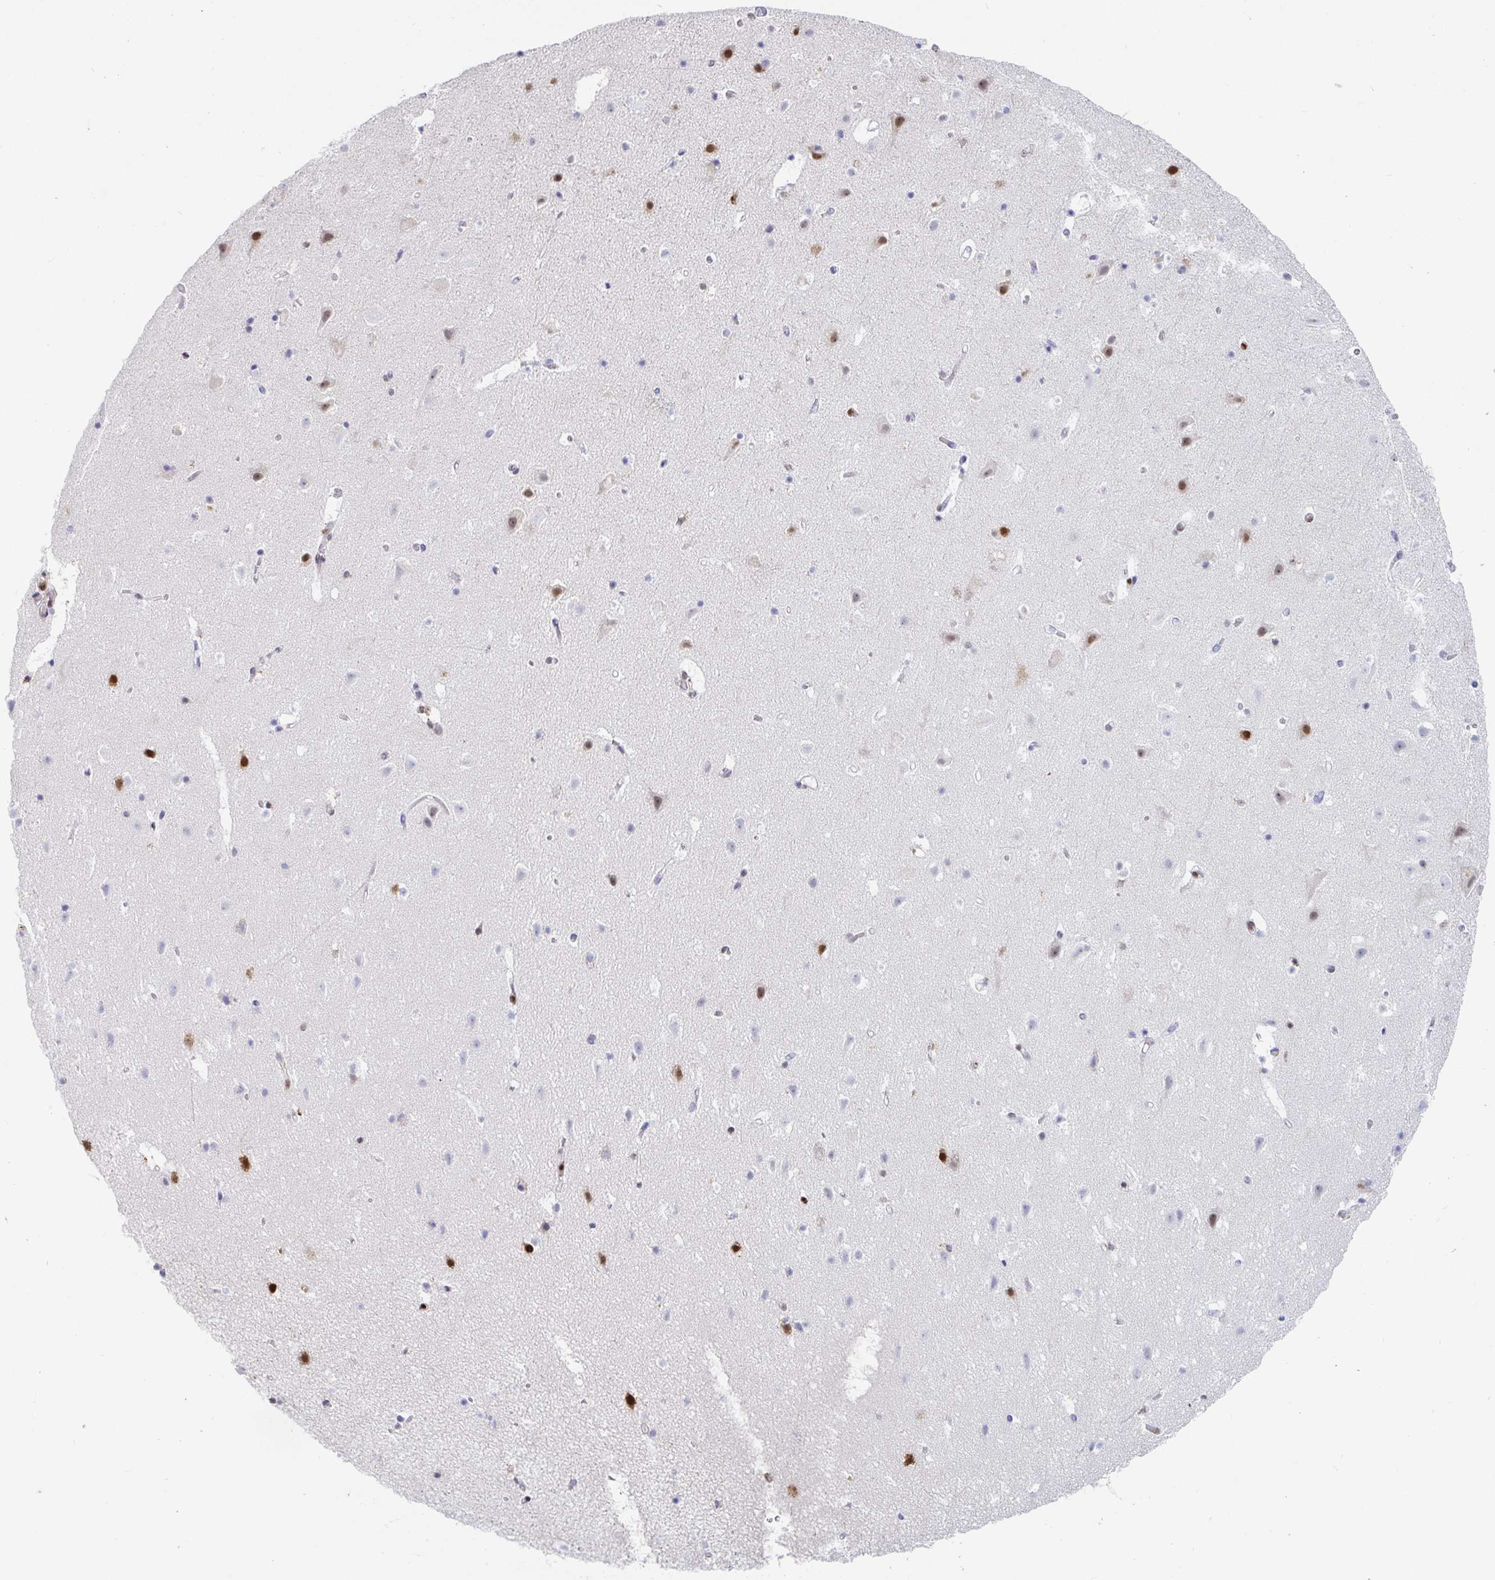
{"staining": {"intensity": "moderate", "quantity": "<25%", "location": "nuclear"}, "tissue": "cerebral cortex", "cell_type": "Endothelial cells", "image_type": "normal", "snomed": [{"axis": "morphology", "description": "Normal tissue, NOS"}, {"axis": "topography", "description": "Cerebral cortex"}], "caption": "Cerebral cortex stained with IHC shows moderate nuclear expression in approximately <25% of endothelial cells. The staining was performed using DAB, with brown indicating positive protein expression. Nuclei are stained blue with hematoxylin.", "gene": "EWSR1", "patient": {"sex": "female", "age": 42}}